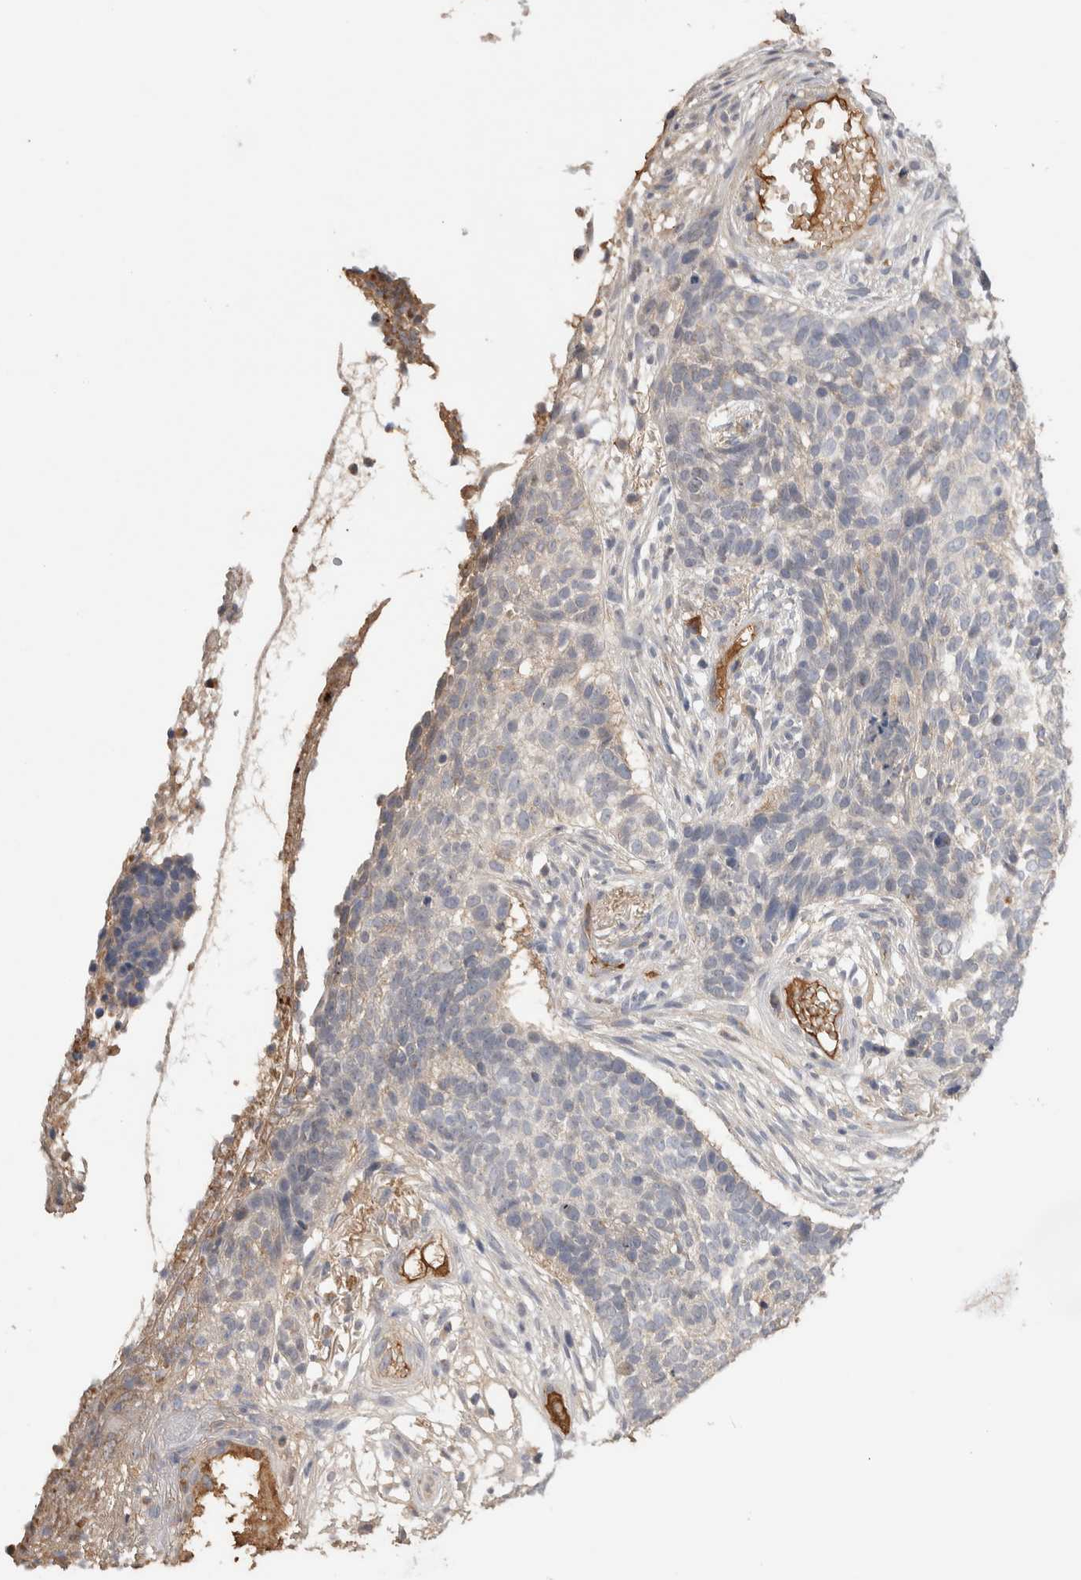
{"staining": {"intensity": "negative", "quantity": "none", "location": "none"}, "tissue": "skin cancer", "cell_type": "Tumor cells", "image_type": "cancer", "snomed": [{"axis": "morphology", "description": "Basal cell carcinoma"}, {"axis": "topography", "description": "Skin"}], "caption": "Skin cancer was stained to show a protein in brown. There is no significant staining in tumor cells. (Brightfield microscopy of DAB (3,3'-diaminobenzidine) immunohistochemistry (IHC) at high magnification).", "gene": "PPP3CC", "patient": {"sex": "male", "age": 85}}